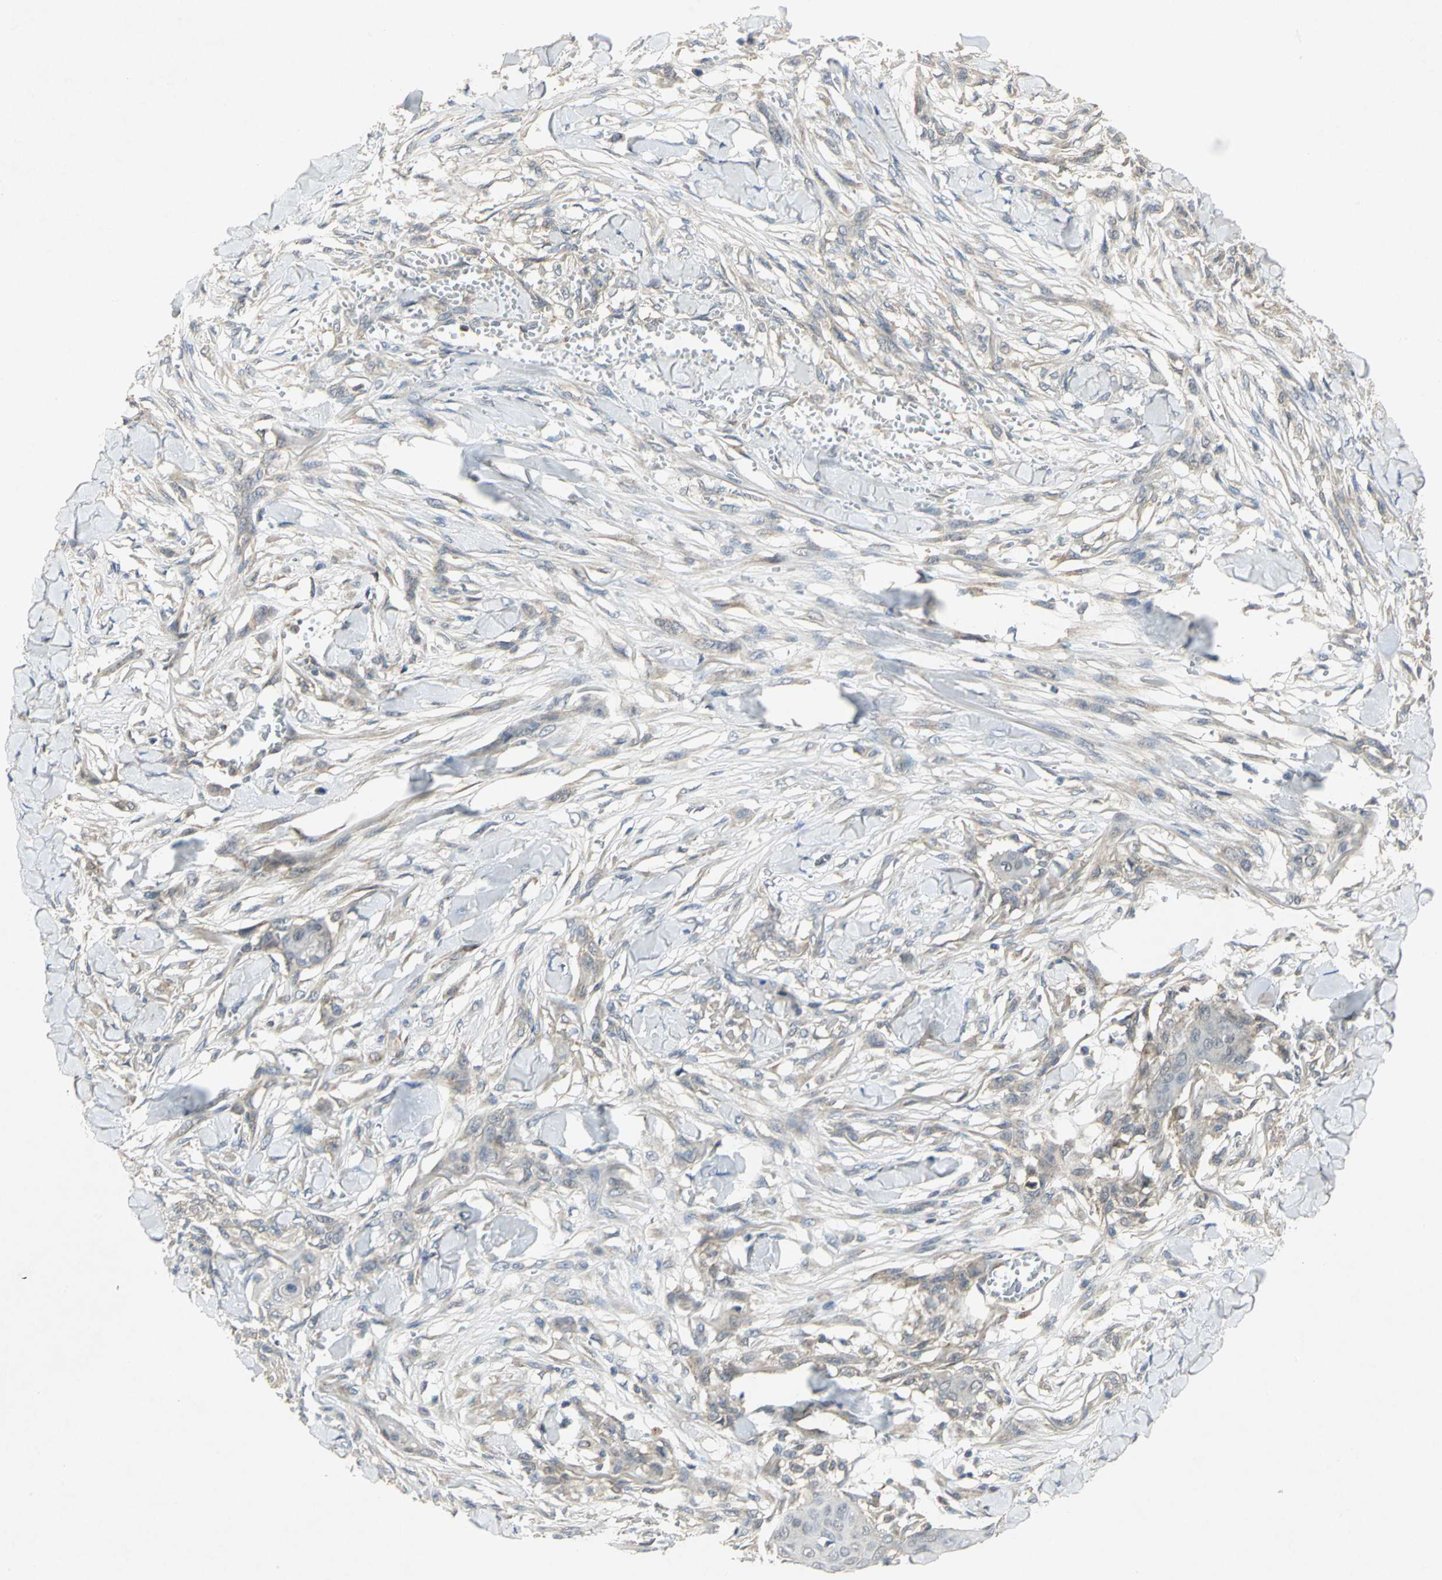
{"staining": {"intensity": "weak", "quantity": "<25%", "location": "cytoplasmic/membranous"}, "tissue": "skin cancer", "cell_type": "Tumor cells", "image_type": "cancer", "snomed": [{"axis": "morphology", "description": "Normal tissue, NOS"}, {"axis": "morphology", "description": "Squamous cell carcinoma, NOS"}, {"axis": "topography", "description": "Skin"}], "caption": "Image shows no protein staining in tumor cells of skin squamous cell carcinoma tissue.", "gene": "PPIA", "patient": {"sex": "female", "age": 59}}